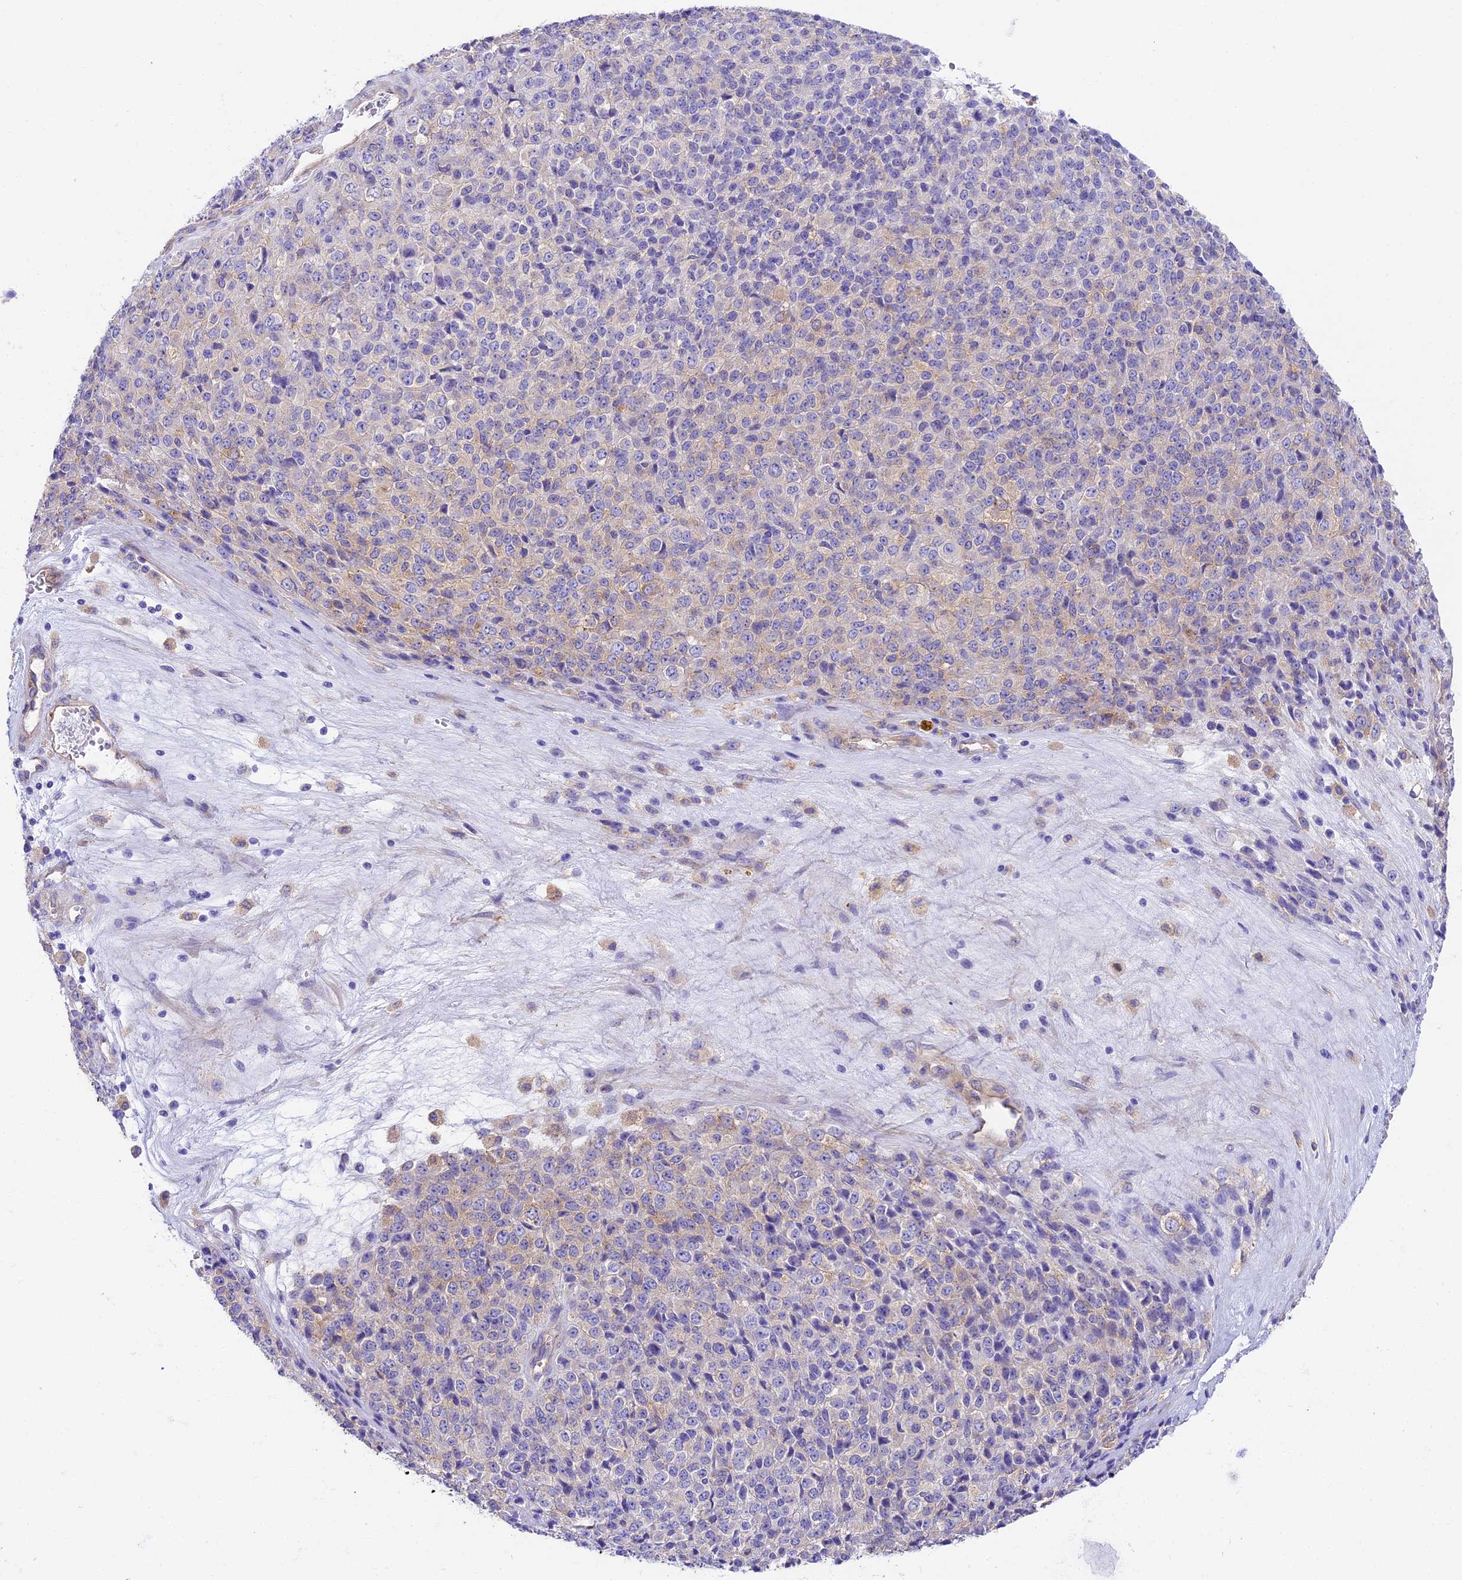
{"staining": {"intensity": "negative", "quantity": "none", "location": "none"}, "tissue": "melanoma", "cell_type": "Tumor cells", "image_type": "cancer", "snomed": [{"axis": "morphology", "description": "Malignant melanoma, Metastatic site"}, {"axis": "topography", "description": "Brain"}], "caption": "A high-resolution micrograph shows immunohistochemistry (IHC) staining of malignant melanoma (metastatic site), which demonstrates no significant staining in tumor cells.", "gene": "HOMER3", "patient": {"sex": "female", "age": 56}}